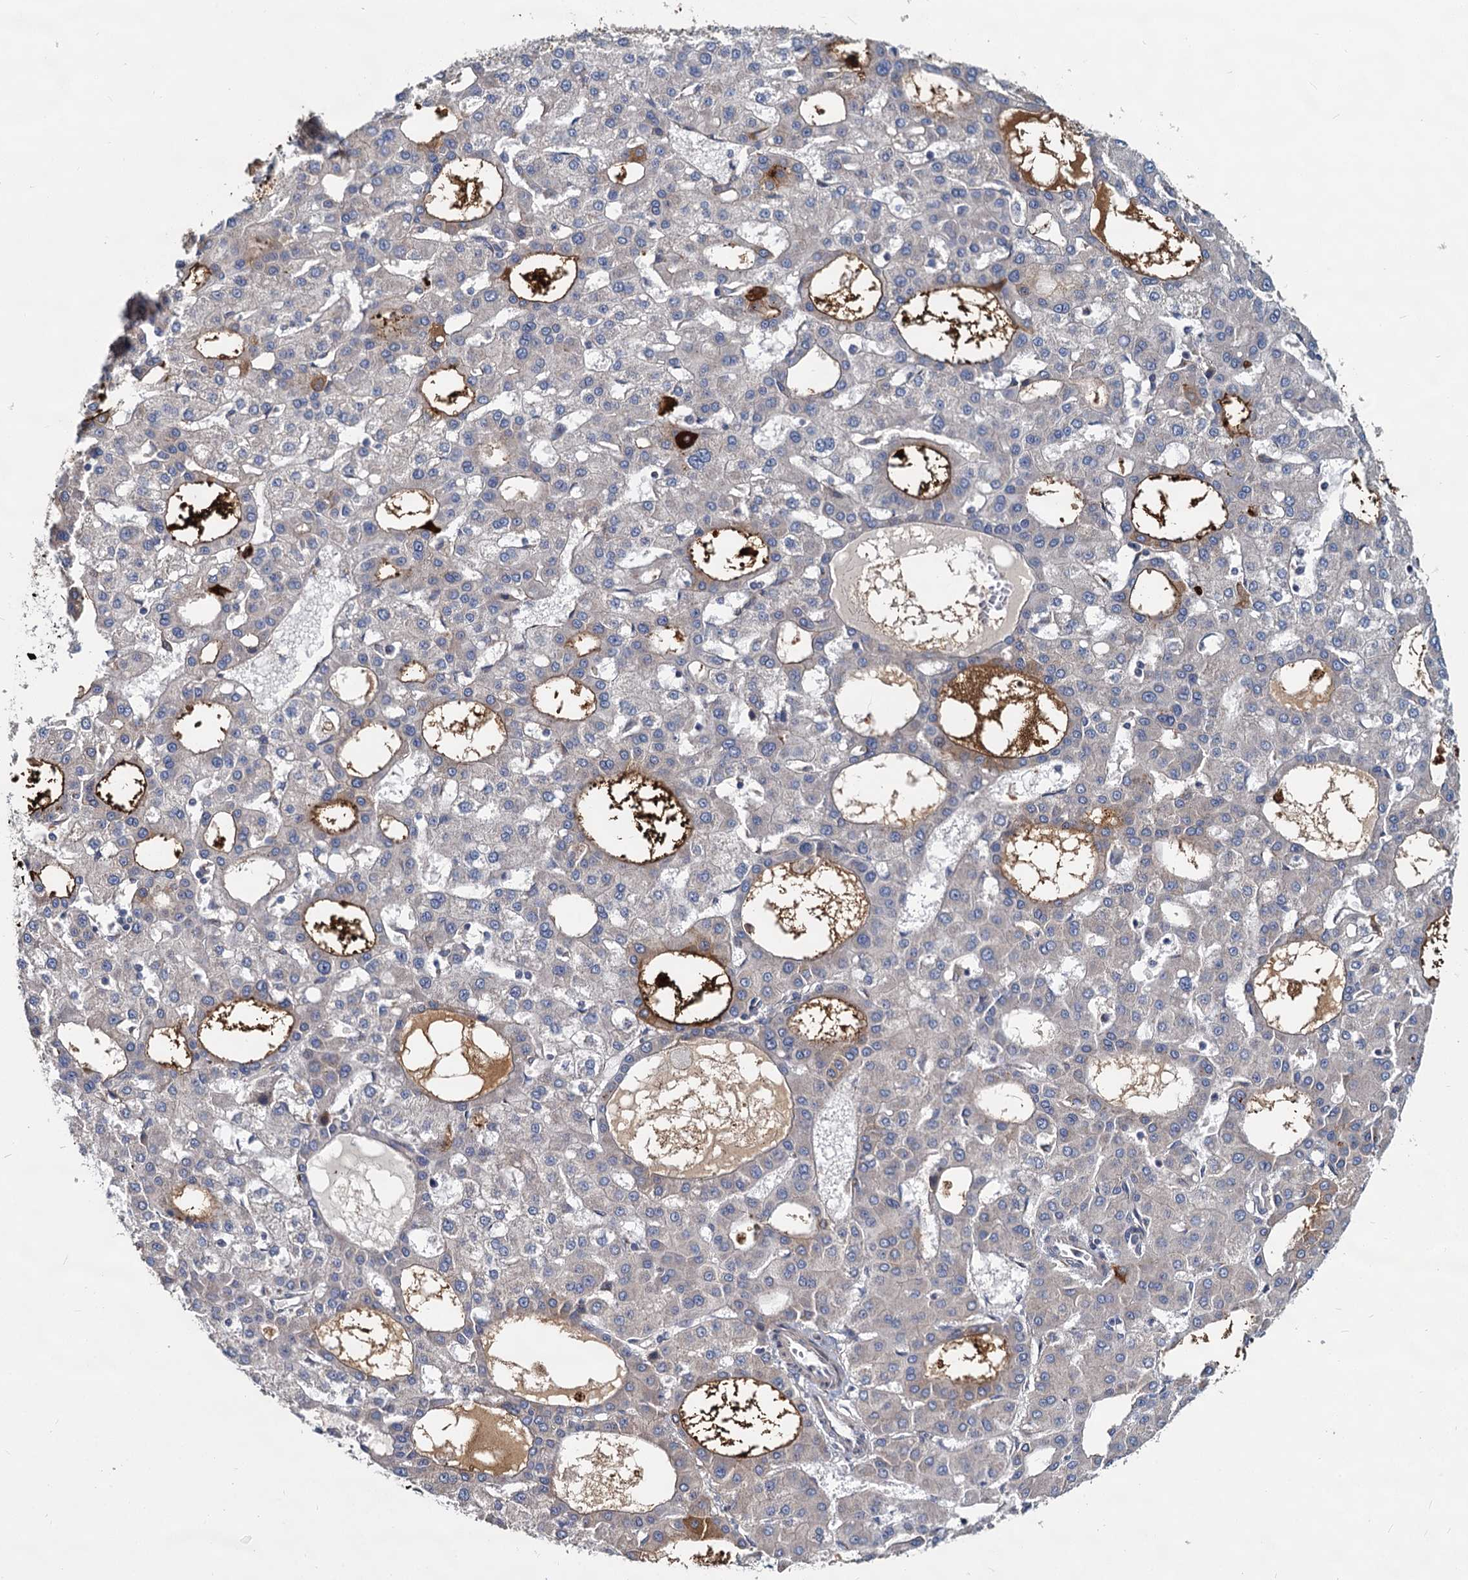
{"staining": {"intensity": "strong", "quantity": "<25%", "location": "cytoplasmic/membranous"}, "tissue": "liver cancer", "cell_type": "Tumor cells", "image_type": "cancer", "snomed": [{"axis": "morphology", "description": "Carcinoma, Hepatocellular, NOS"}, {"axis": "topography", "description": "Liver"}], "caption": "Human liver hepatocellular carcinoma stained for a protein (brown) displays strong cytoplasmic/membranous positive positivity in approximately <25% of tumor cells.", "gene": "DCUN1D2", "patient": {"sex": "male", "age": 47}}